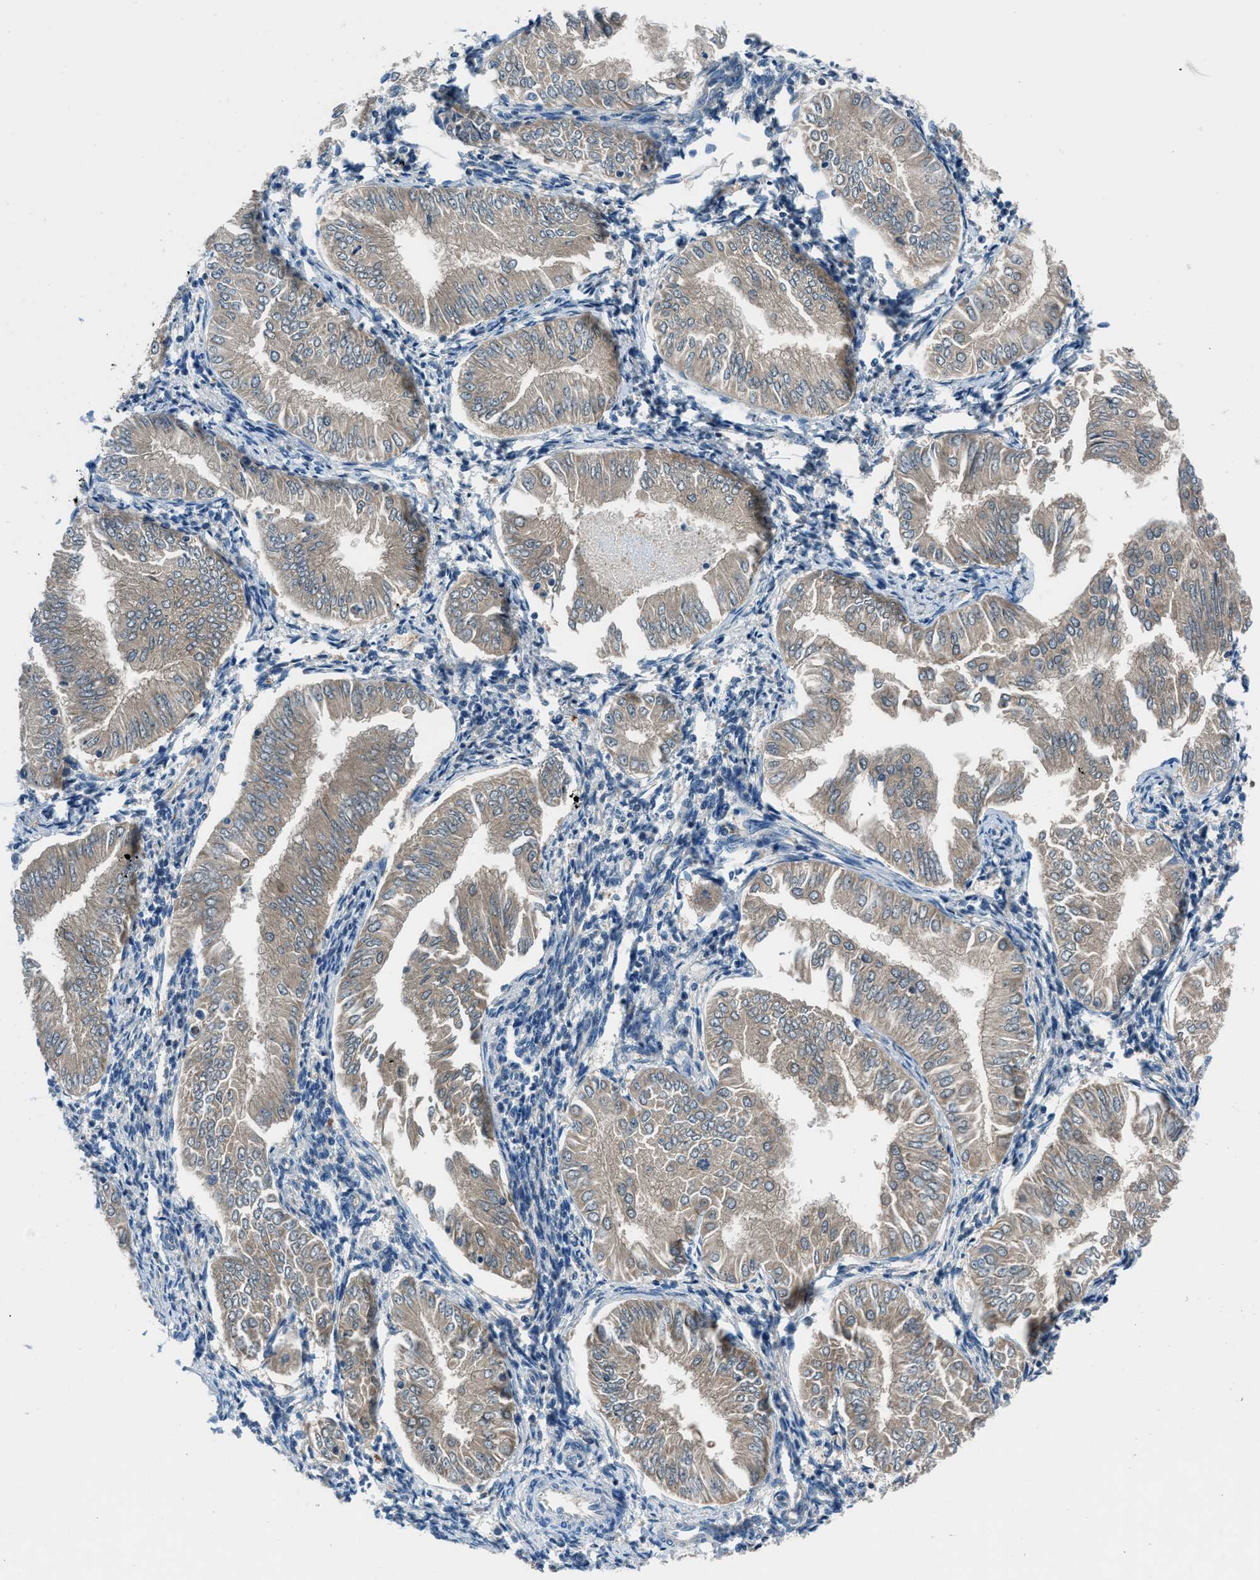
{"staining": {"intensity": "weak", "quantity": ">75%", "location": "cytoplasmic/membranous"}, "tissue": "endometrial cancer", "cell_type": "Tumor cells", "image_type": "cancer", "snomed": [{"axis": "morphology", "description": "Adenocarcinoma, NOS"}, {"axis": "topography", "description": "Endometrium"}], "caption": "High-magnification brightfield microscopy of adenocarcinoma (endometrial) stained with DAB (brown) and counterstained with hematoxylin (blue). tumor cells exhibit weak cytoplasmic/membranous staining is seen in approximately>75% of cells.", "gene": "ACP1", "patient": {"sex": "female", "age": 53}}